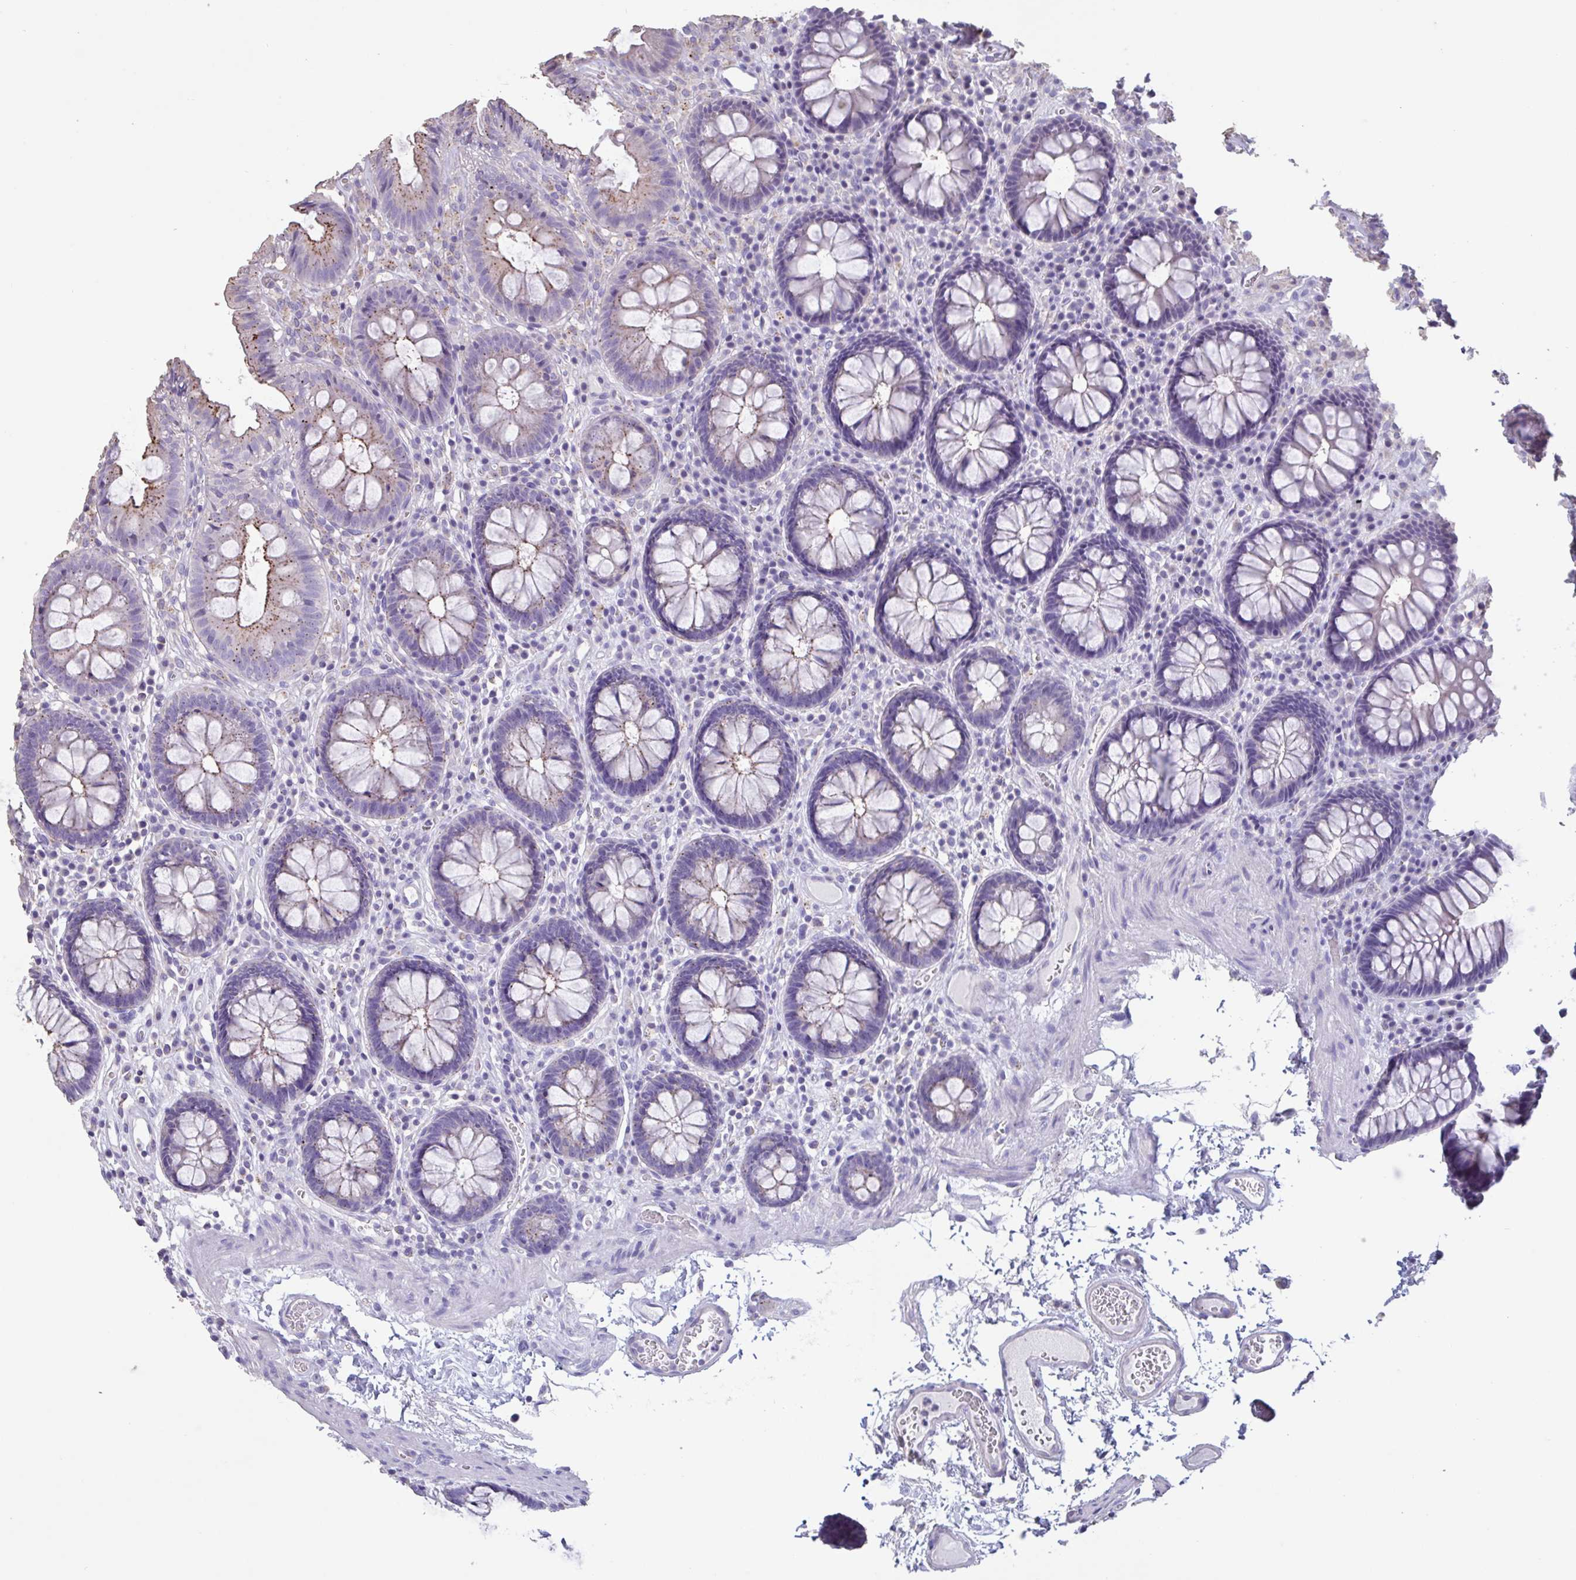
{"staining": {"intensity": "negative", "quantity": "none", "location": "none"}, "tissue": "colon", "cell_type": "Endothelial cells", "image_type": "normal", "snomed": [{"axis": "morphology", "description": "Normal tissue, NOS"}, {"axis": "topography", "description": "Colon"}, {"axis": "topography", "description": "Peripheral nerve tissue"}], "caption": "IHC histopathology image of unremarkable human colon stained for a protein (brown), which shows no expression in endothelial cells. (DAB immunohistochemistry with hematoxylin counter stain).", "gene": "CHMP5", "patient": {"sex": "male", "age": 84}}